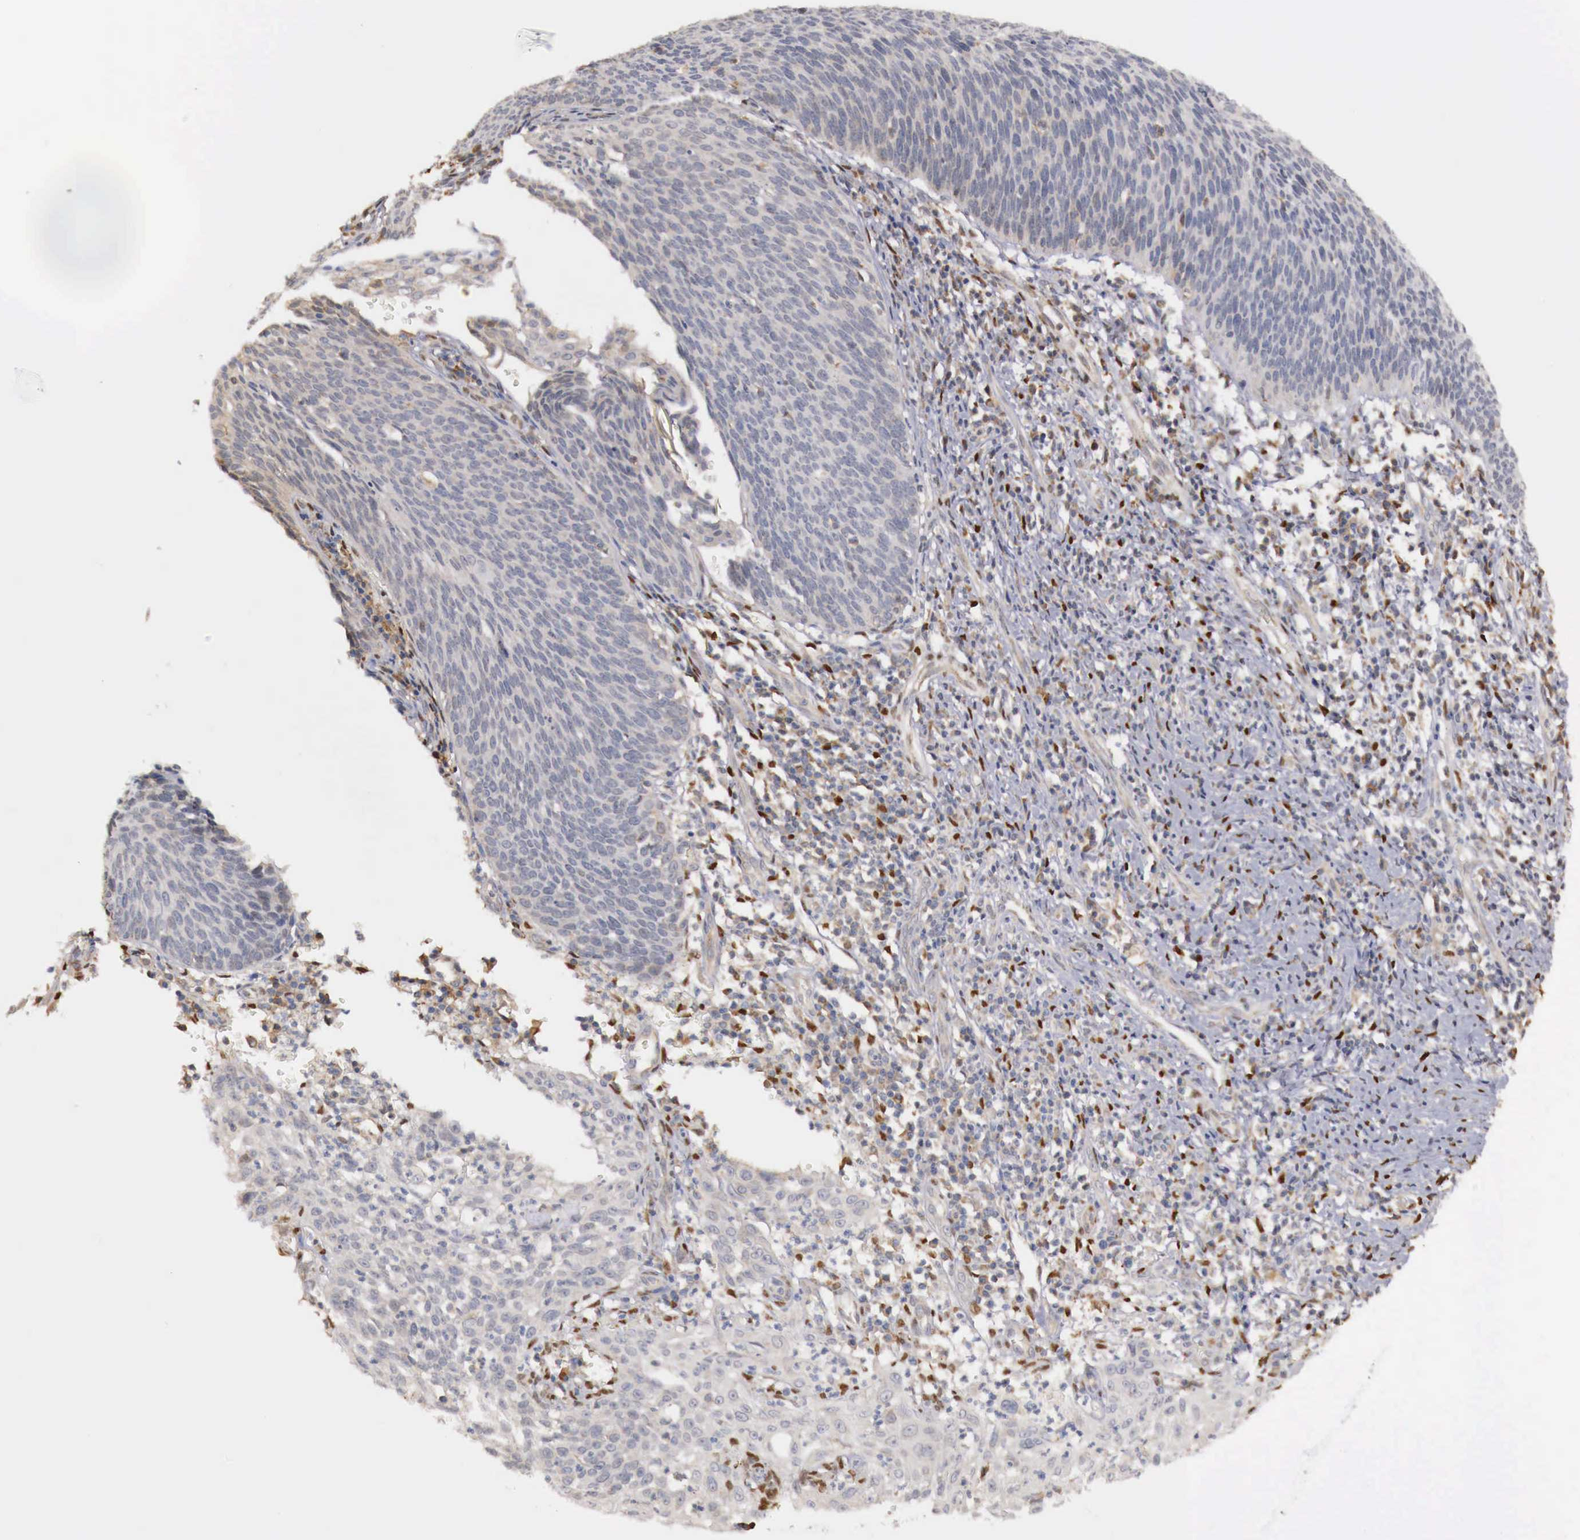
{"staining": {"intensity": "negative", "quantity": "none", "location": "none"}, "tissue": "cervical cancer", "cell_type": "Tumor cells", "image_type": "cancer", "snomed": [{"axis": "morphology", "description": "Squamous cell carcinoma, NOS"}, {"axis": "topography", "description": "Cervix"}], "caption": "Tumor cells show no significant protein positivity in cervical squamous cell carcinoma. (Brightfield microscopy of DAB (3,3'-diaminobenzidine) IHC at high magnification).", "gene": "KHDRBS2", "patient": {"sex": "female", "age": 41}}